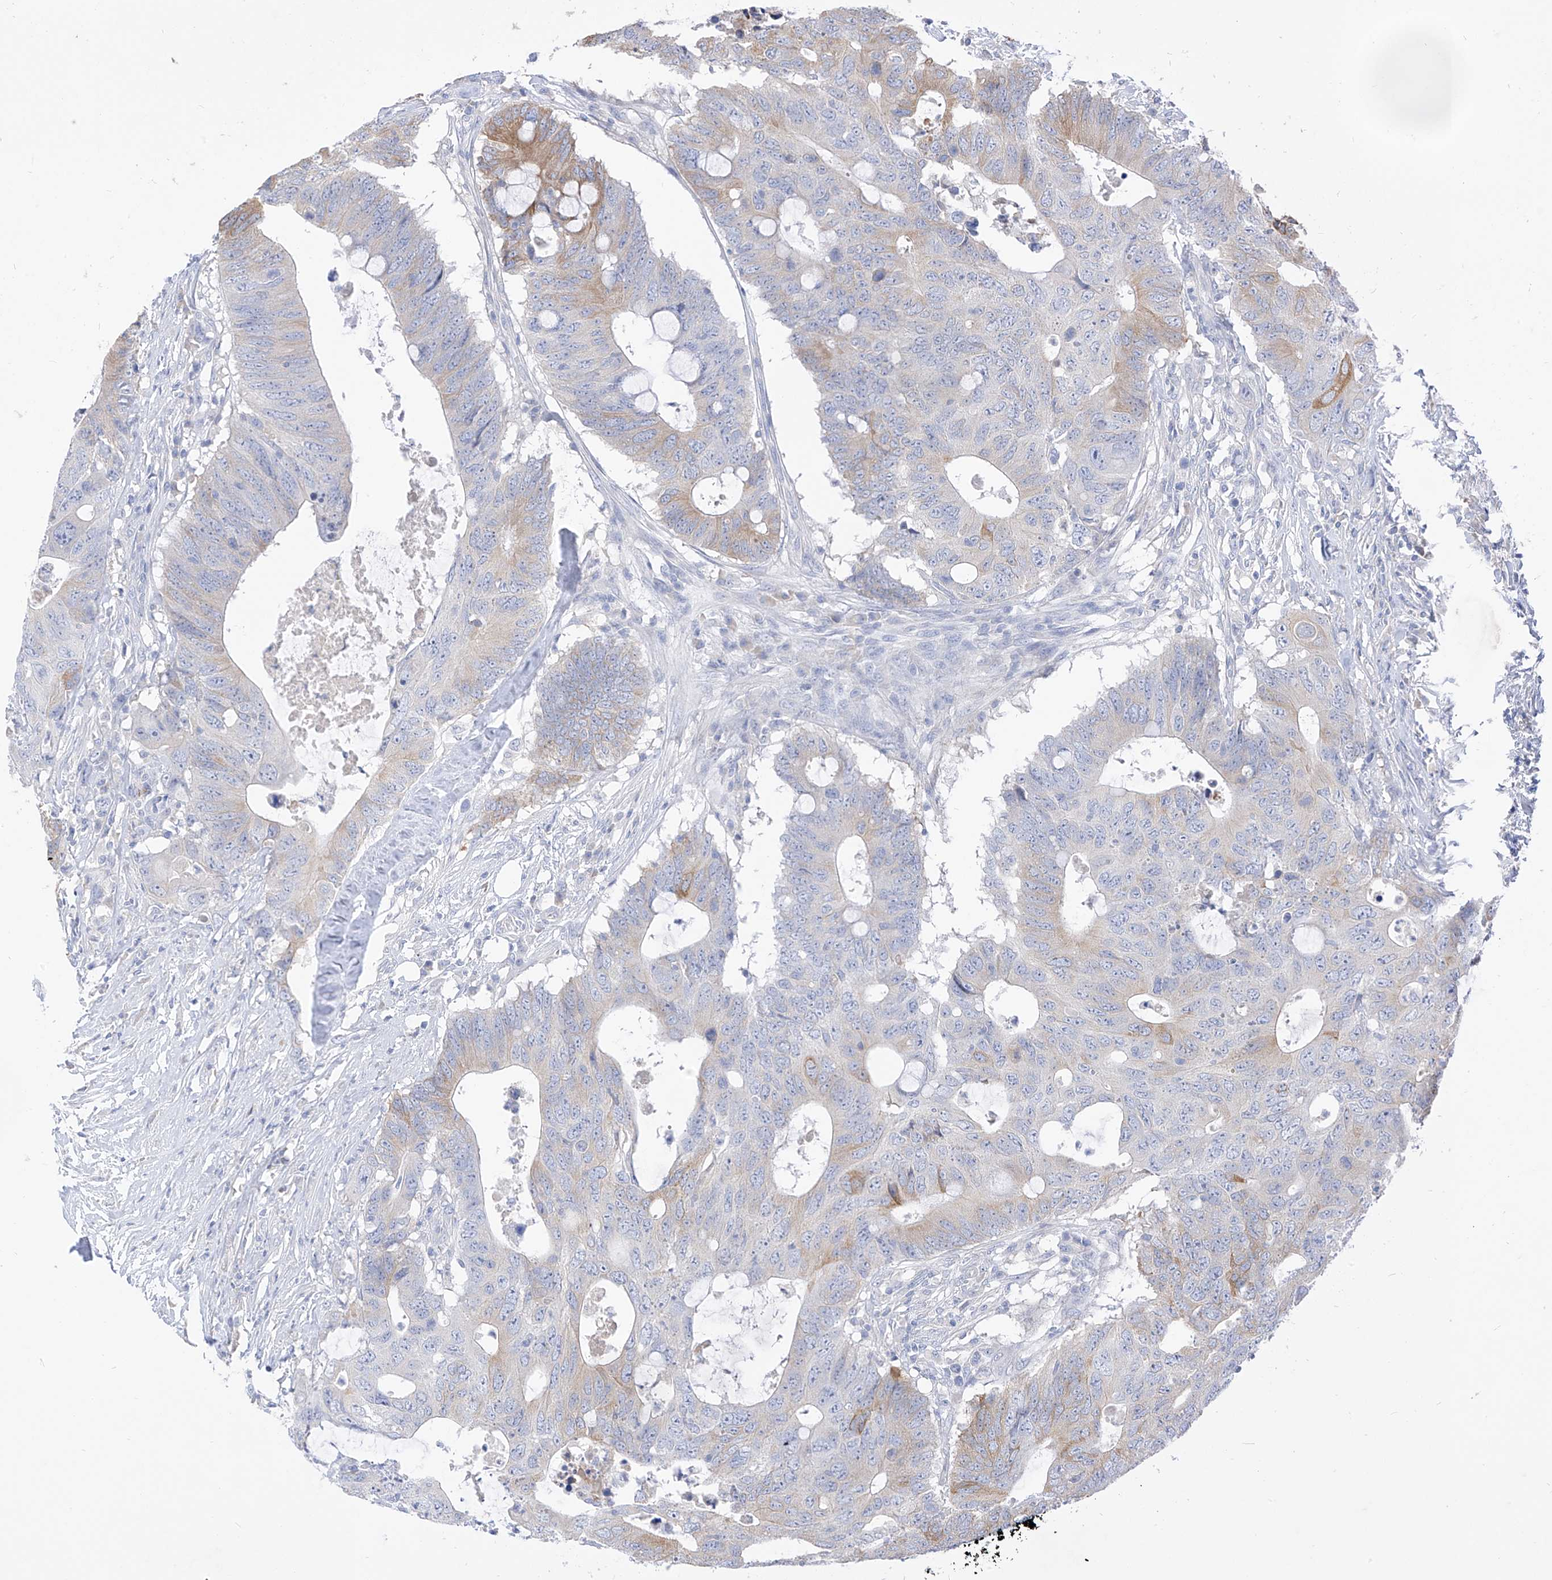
{"staining": {"intensity": "moderate", "quantity": "<25%", "location": "cytoplasmic/membranous"}, "tissue": "colorectal cancer", "cell_type": "Tumor cells", "image_type": "cancer", "snomed": [{"axis": "morphology", "description": "Adenocarcinoma, NOS"}, {"axis": "topography", "description": "Colon"}], "caption": "Human colorectal adenocarcinoma stained with a brown dye demonstrates moderate cytoplasmic/membranous positive positivity in about <25% of tumor cells.", "gene": "RASA2", "patient": {"sex": "male", "age": 71}}